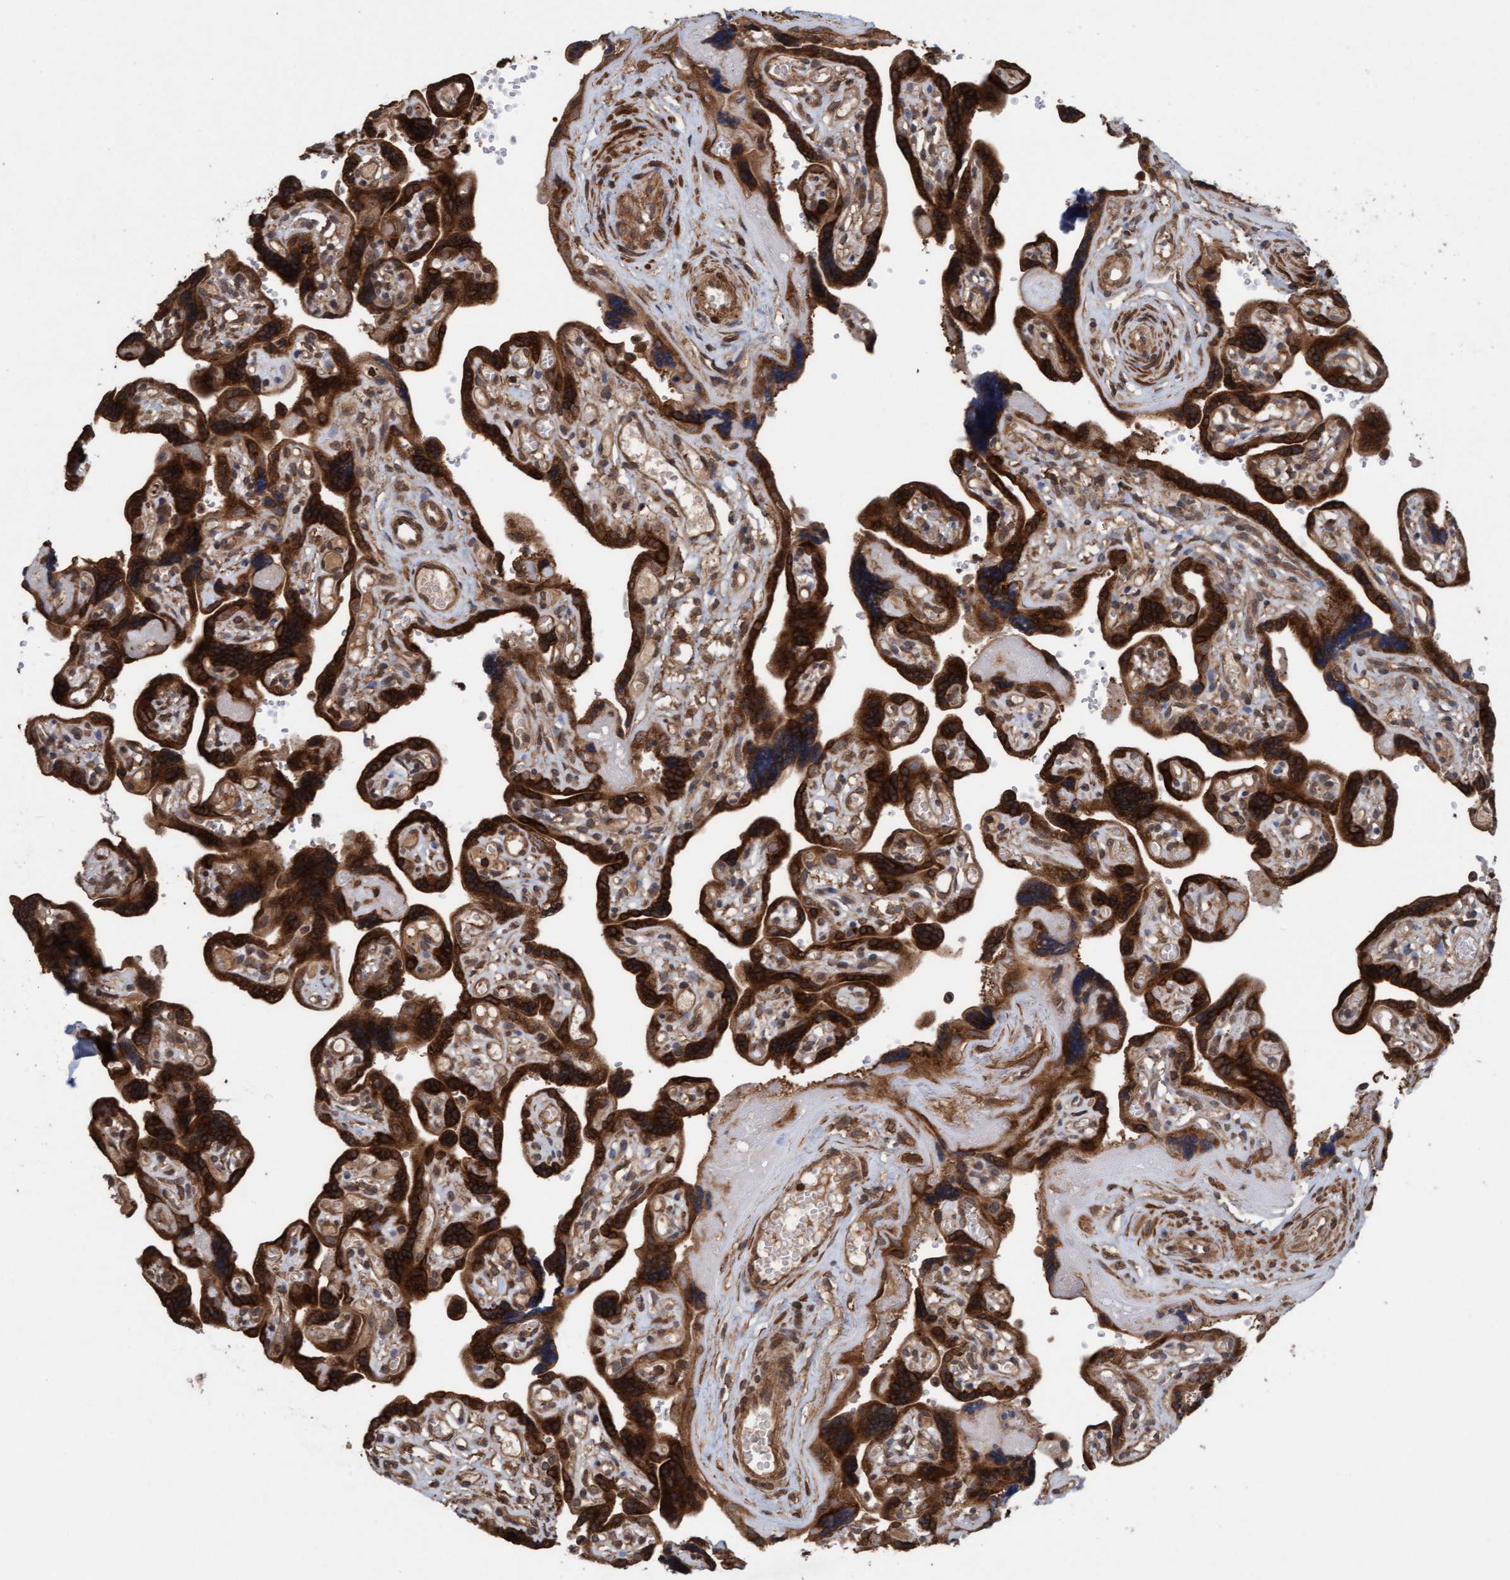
{"staining": {"intensity": "strong", "quantity": ">75%", "location": "cytoplasmic/membranous"}, "tissue": "placenta", "cell_type": "Decidual cells", "image_type": "normal", "snomed": [{"axis": "morphology", "description": "Normal tissue, NOS"}, {"axis": "topography", "description": "Placenta"}], "caption": "Placenta was stained to show a protein in brown. There is high levels of strong cytoplasmic/membranous staining in approximately >75% of decidual cells.", "gene": "FXR2", "patient": {"sex": "female", "age": 30}}